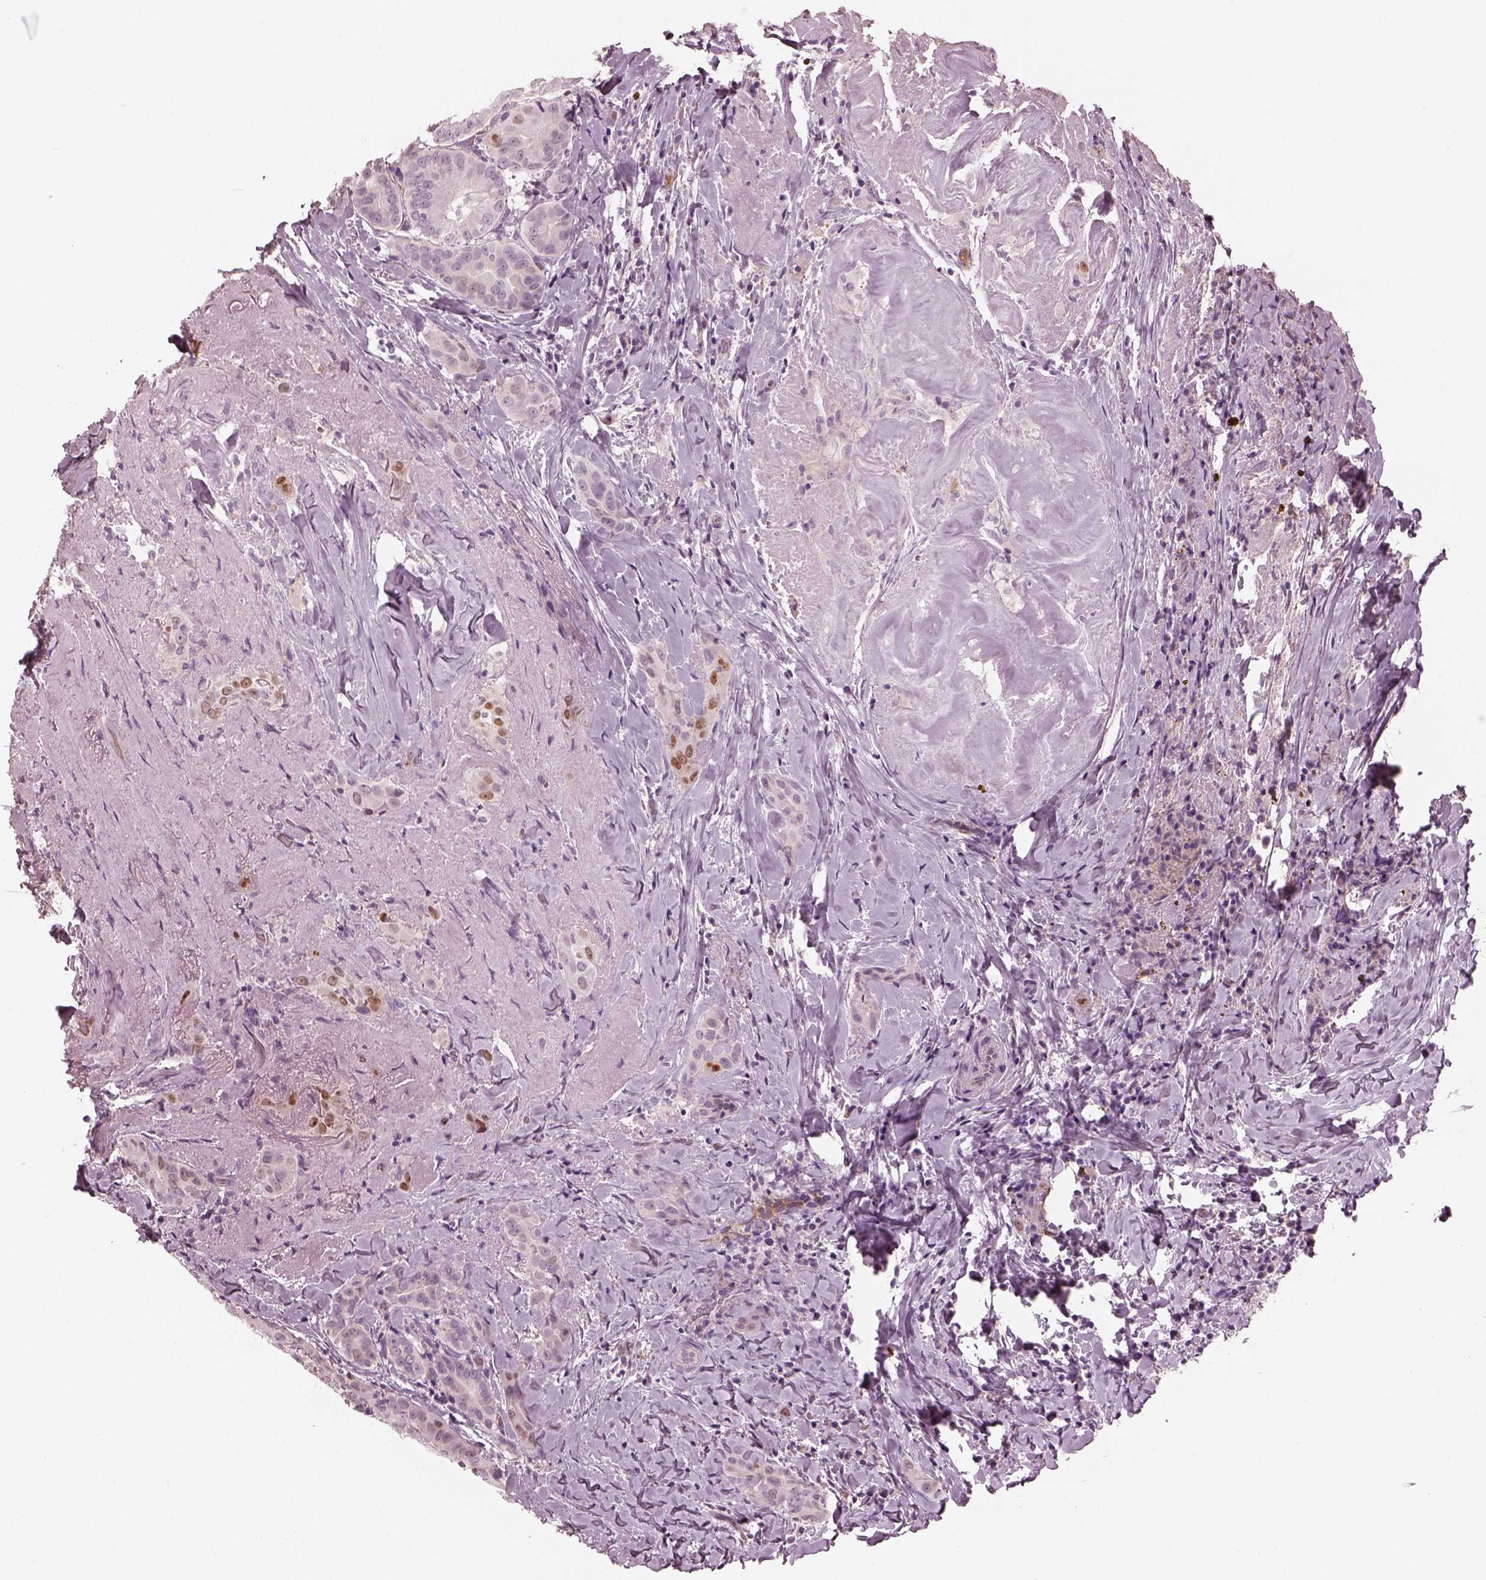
{"staining": {"intensity": "negative", "quantity": "none", "location": "none"}, "tissue": "thyroid cancer", "cell_type": "Tumor cells", "image_type": "cancer", "snomed": [{"axis": "morphology", "description": "Papillary adenocarcinoma, NOS"}, {"axis": "morphology", "description": "Papillary adenoma metastatic"}, {"axis": "topography", "description": "Thyroid gland"}], "caption": "A high-resolution micrograph shows immunohistochemistry (IHC) staining of thyroid cancer, which exhibits no significant staining in tumor cells. (Brightfield microscopy of DAB (3,3'-diaminobenzidine) immunohistochemistry (IHC) at high magnification).", "gene": "EIF4E1B", "patient": {"sex": "female", "age": 50}}